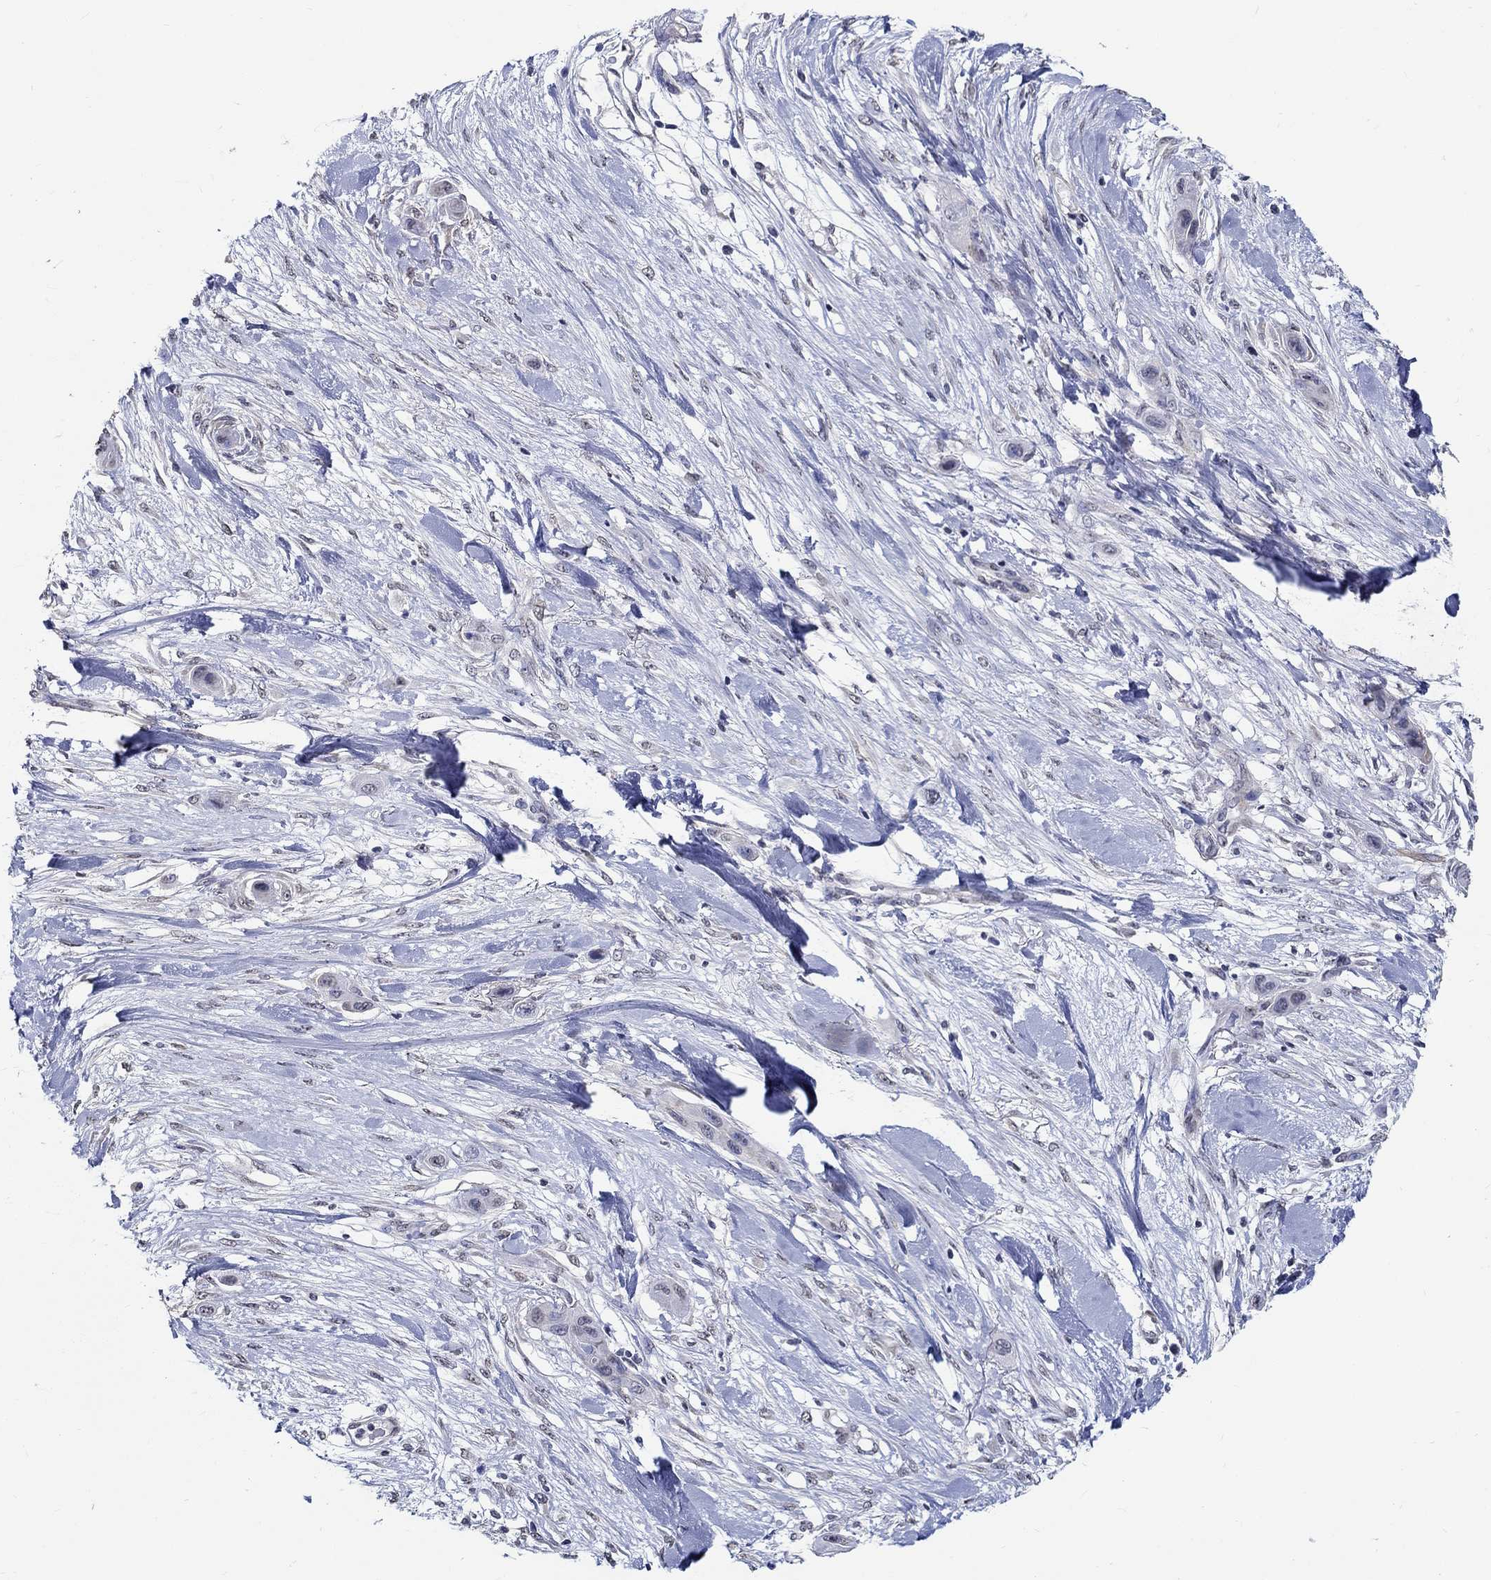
{"staining": {"intensity": "negative", "quantity": "none", "location": "none"}, "tissue": "skin cancer", "cell_type": "Tumor cells", "image_type": "cancer", "snomed": [{"axis": "morphology", "description": "Squamous cell carcinoma, NOS"}, {"axis": "topography", "description": "Skin"}], "caption": "The IHC photomicrograph has no significant staining in tumor cells of skin cancer tissue.", "gene": "PDE1B", "patient": {"sex": "male", "age": 79}}